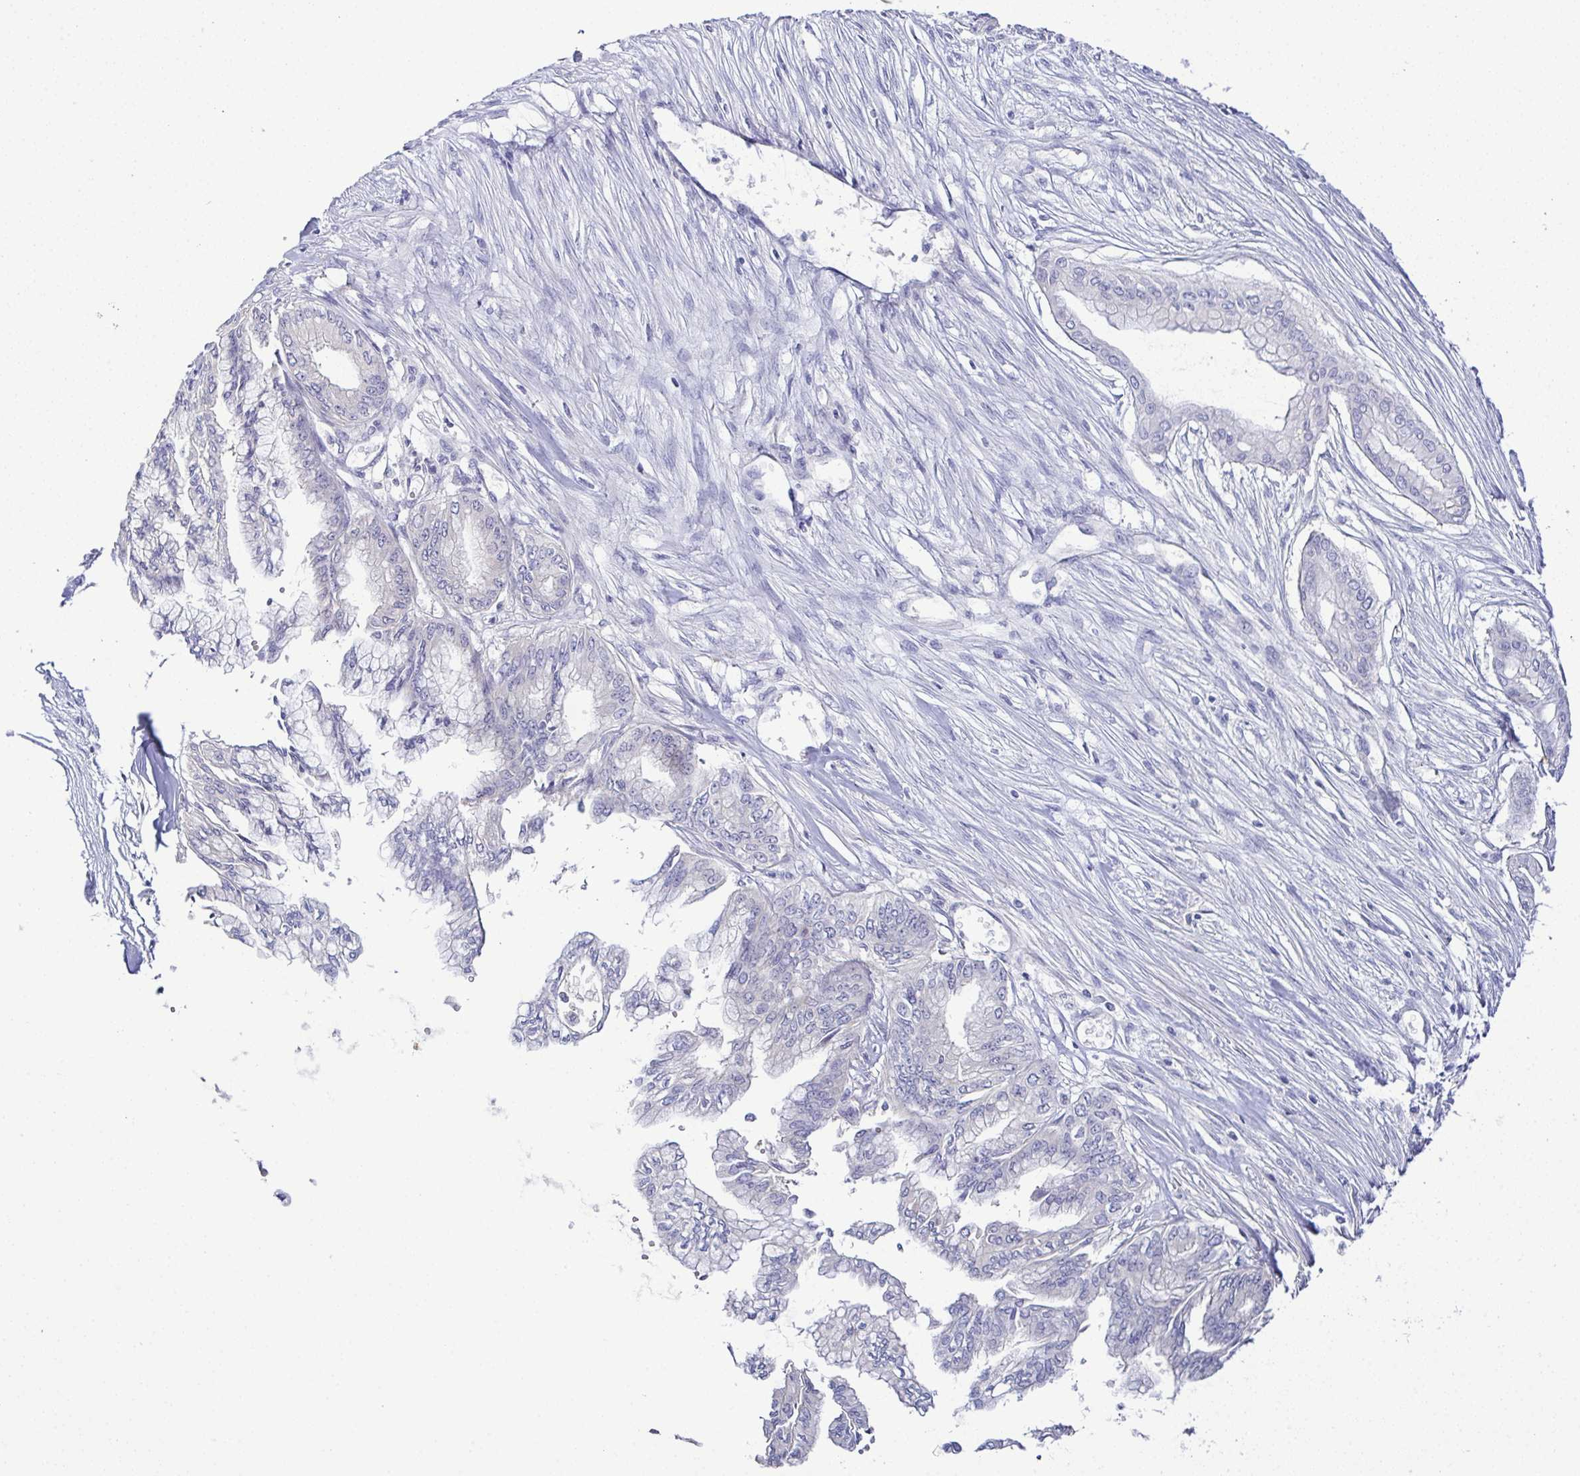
{"staining": {"intensity": "negative", "quantity": "none", "location": "none"}, "tissue": "pancreatic cancer", "cell_type": "Tumor cells", "image_type": "cancer", "snomed": [{"axis": "morphology", "description": "Adenocarcinoma, NOS"}, {"axis": "topography", "description": "Pancreas"}], "caption": "Pancreatic adenocarcinoma was stained to show a protein in brown. There is no significant staining in tumor cells. (IHC, brightfield microscopy, high magnification).", "gene": "CFAP97D1", "patient": {"sex": "female", "age": 68}}